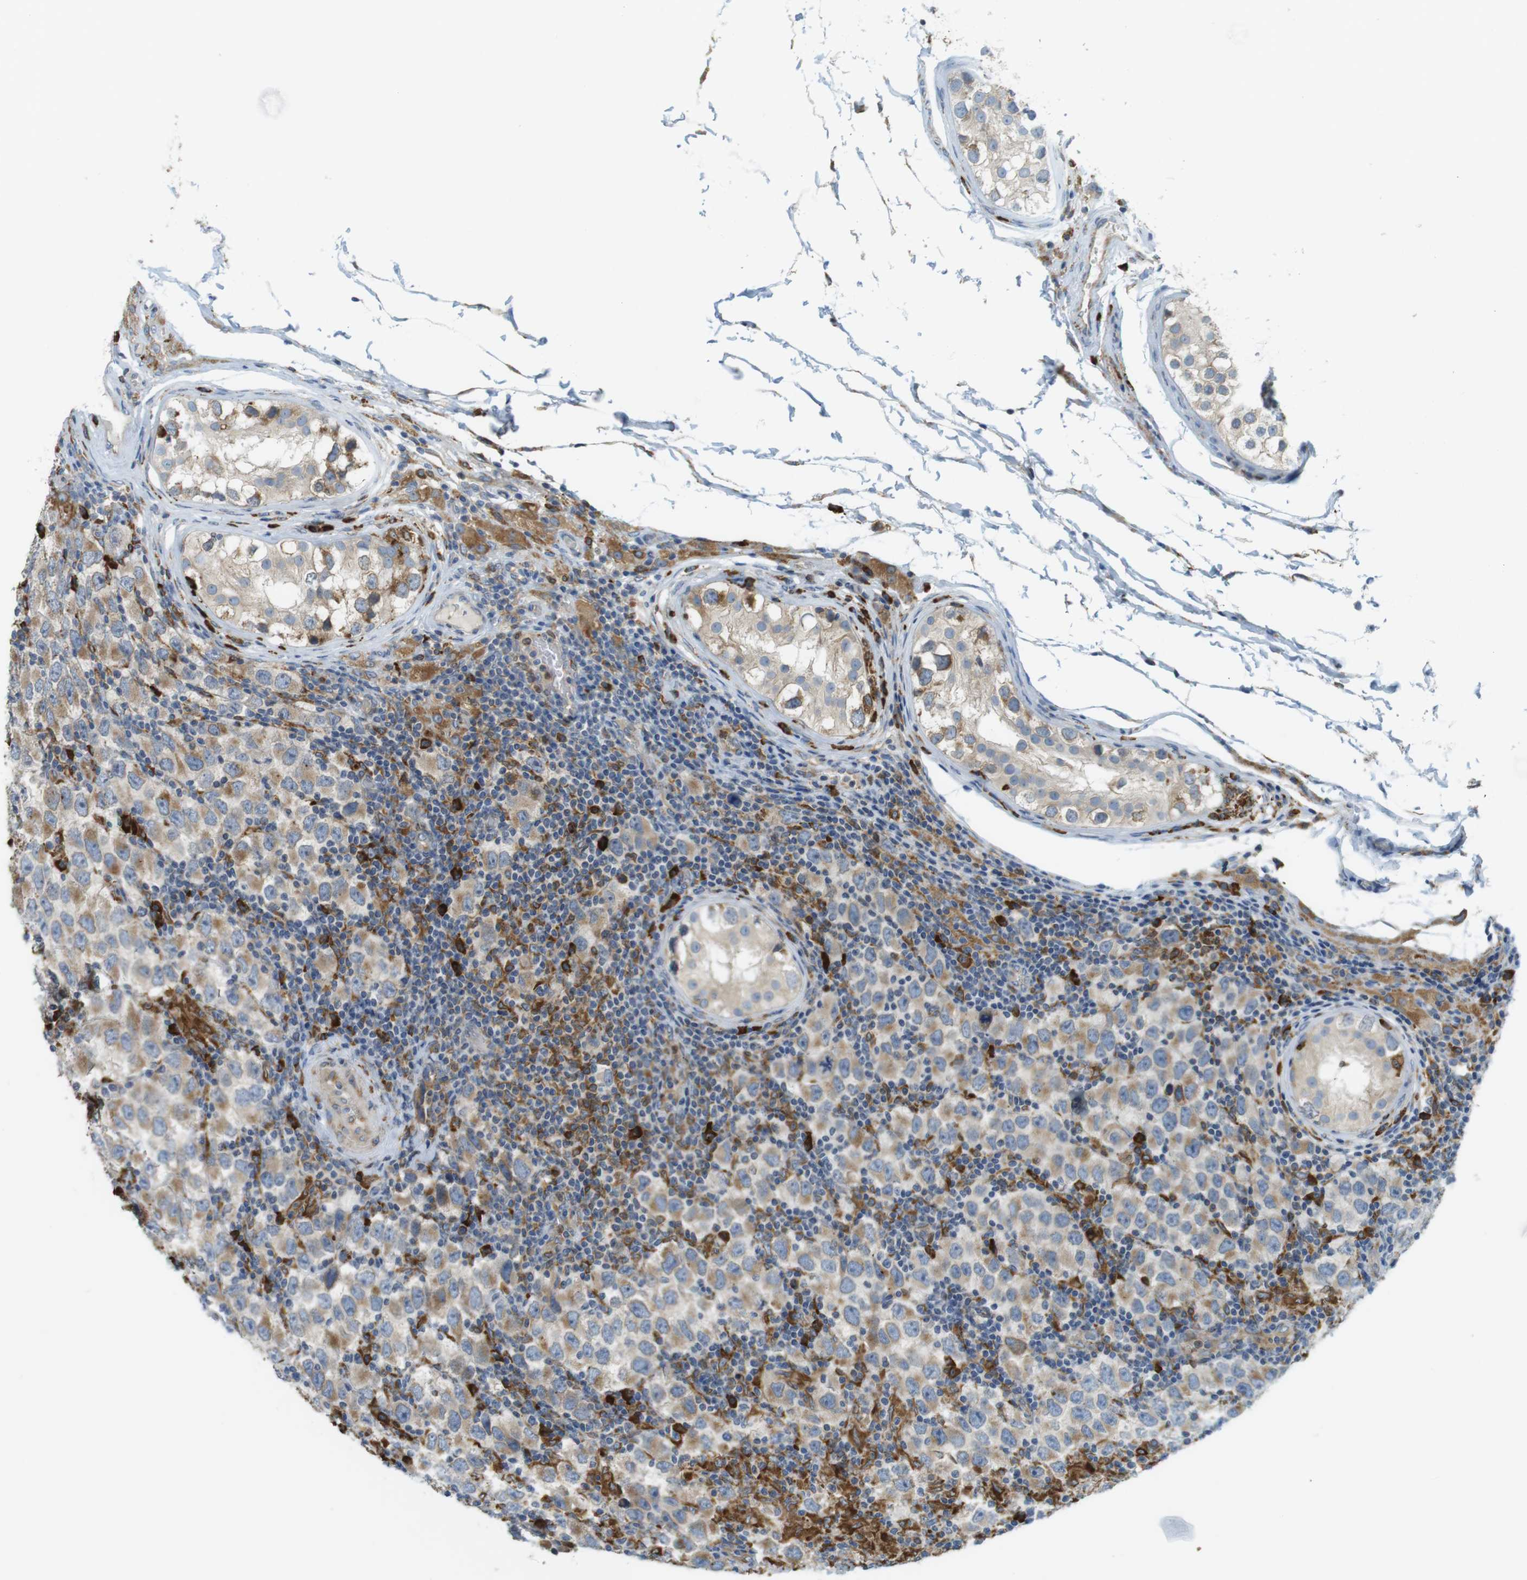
{"staining": {"intensity": "weak", "quantity": ">75%", "location": "cytoplasmic/membranous"}, "tissue": "testis cancer", "cell_type": "Tumor cells", "image_type": "cancer", "snomed": [{"axis": "morphology", "description": "Carcinoma, Embryonal, NOS"}, {"axis": "topography", "description": "Testis"}], "caption": "The immunohistochemical stain shows weak cytoplasmic/membranous expression in tumor cells of testis cancer tissue.", "gene": "MBOAT2", "patient": {"sex": "male", "age": 21}}